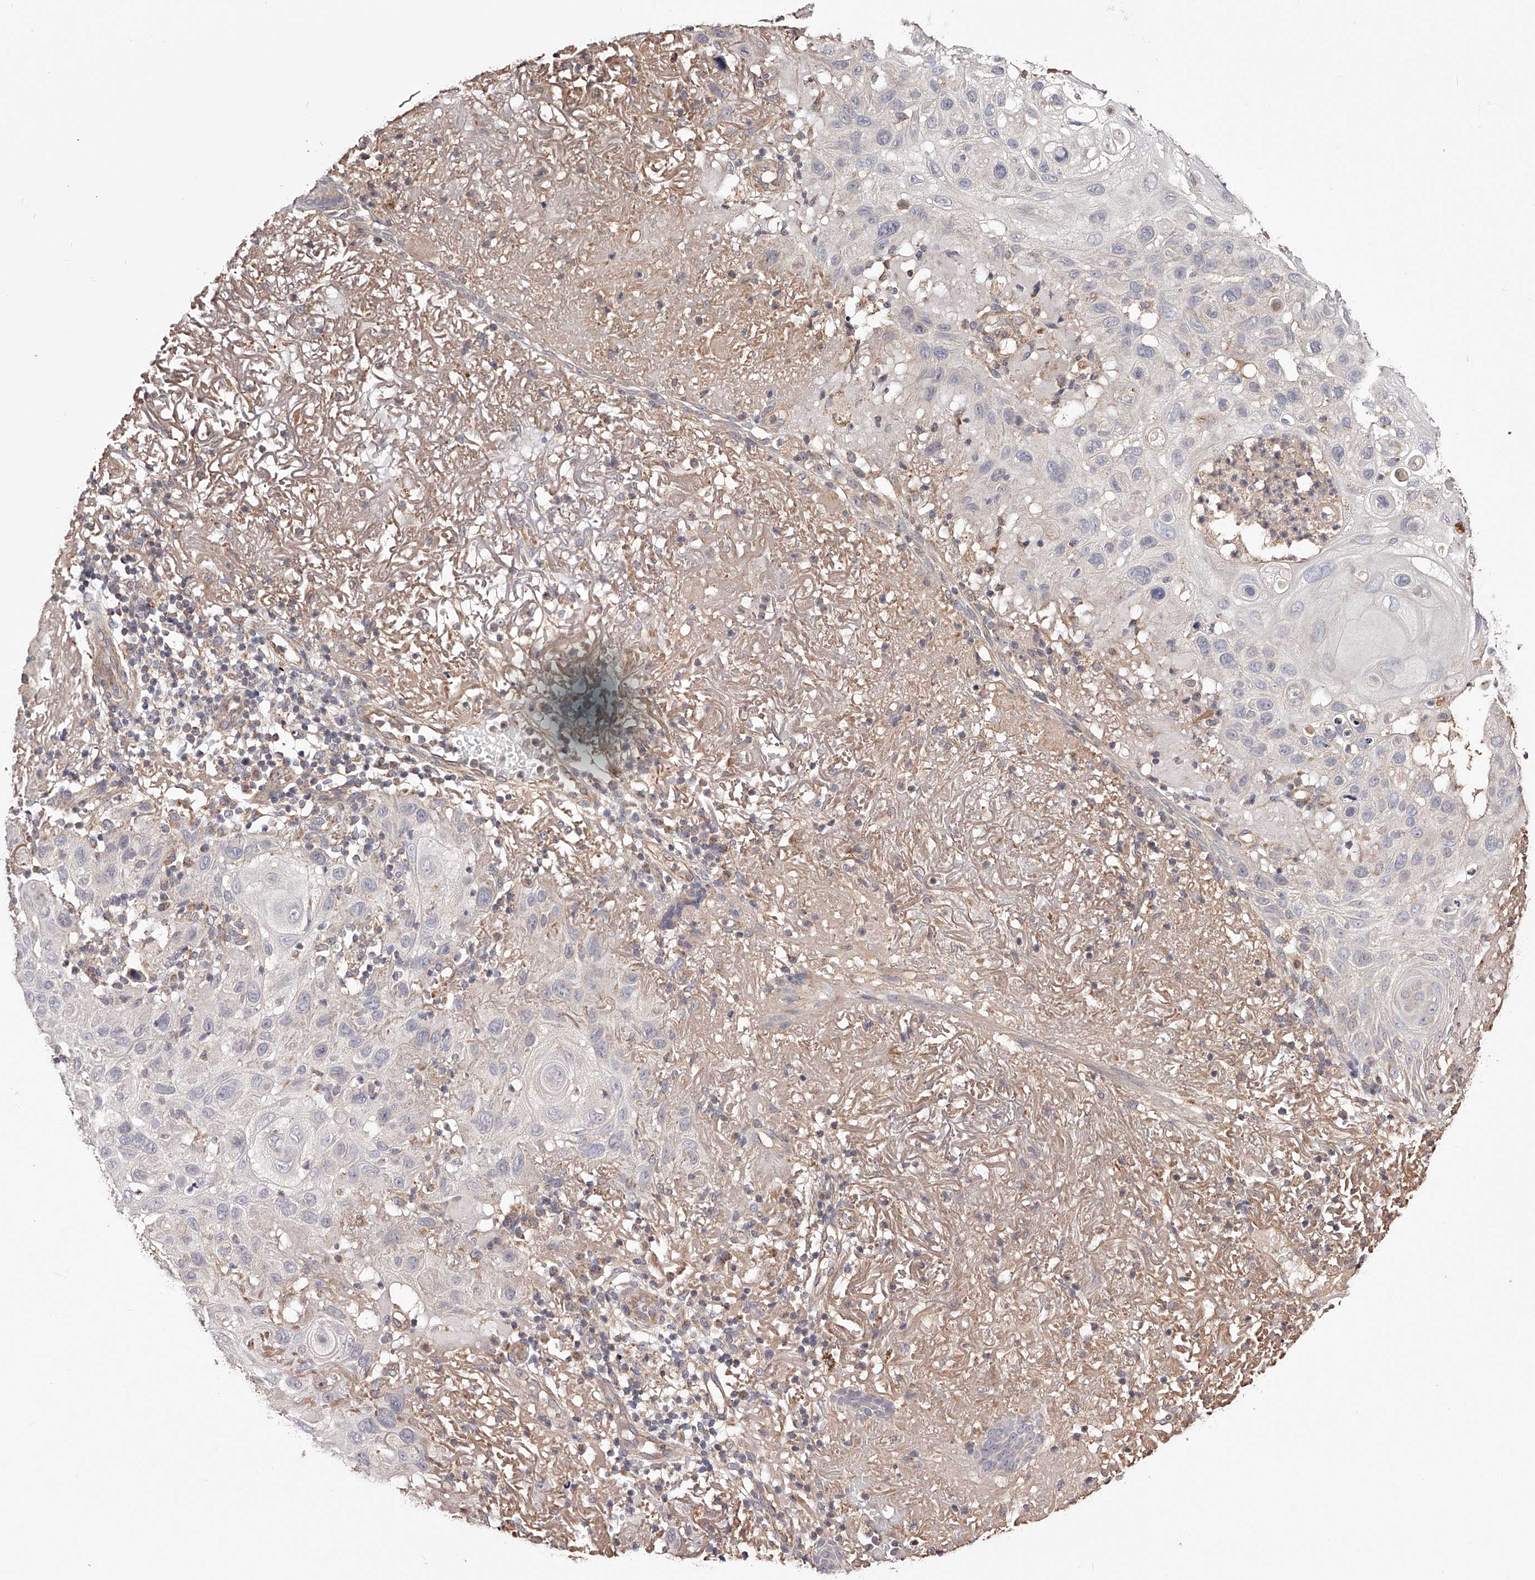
{"staining": {"intensity": "negative", "quantity": "none", "location": "none"}, "tissue": "skin cancer", "cell_type": "Tumor cells", "image_type": "cancer", "snomed": [{"axis": "morphology", "description": "Normal tissue, NOS"}, {"axis": "morphology", "description": "Squamous cell carcinoma, NOS"}, {"axis": "topography", "description": "Skin"}], "caption": "Micrograph shows no protein expression in tumor cells of skin cancer tissue. (DAB (3,3'-diaminobenzidine) immunohistochemistry (IHC), high magnification).", "gene": "USP21", "patient": {"sex": "female", "age": 96}}